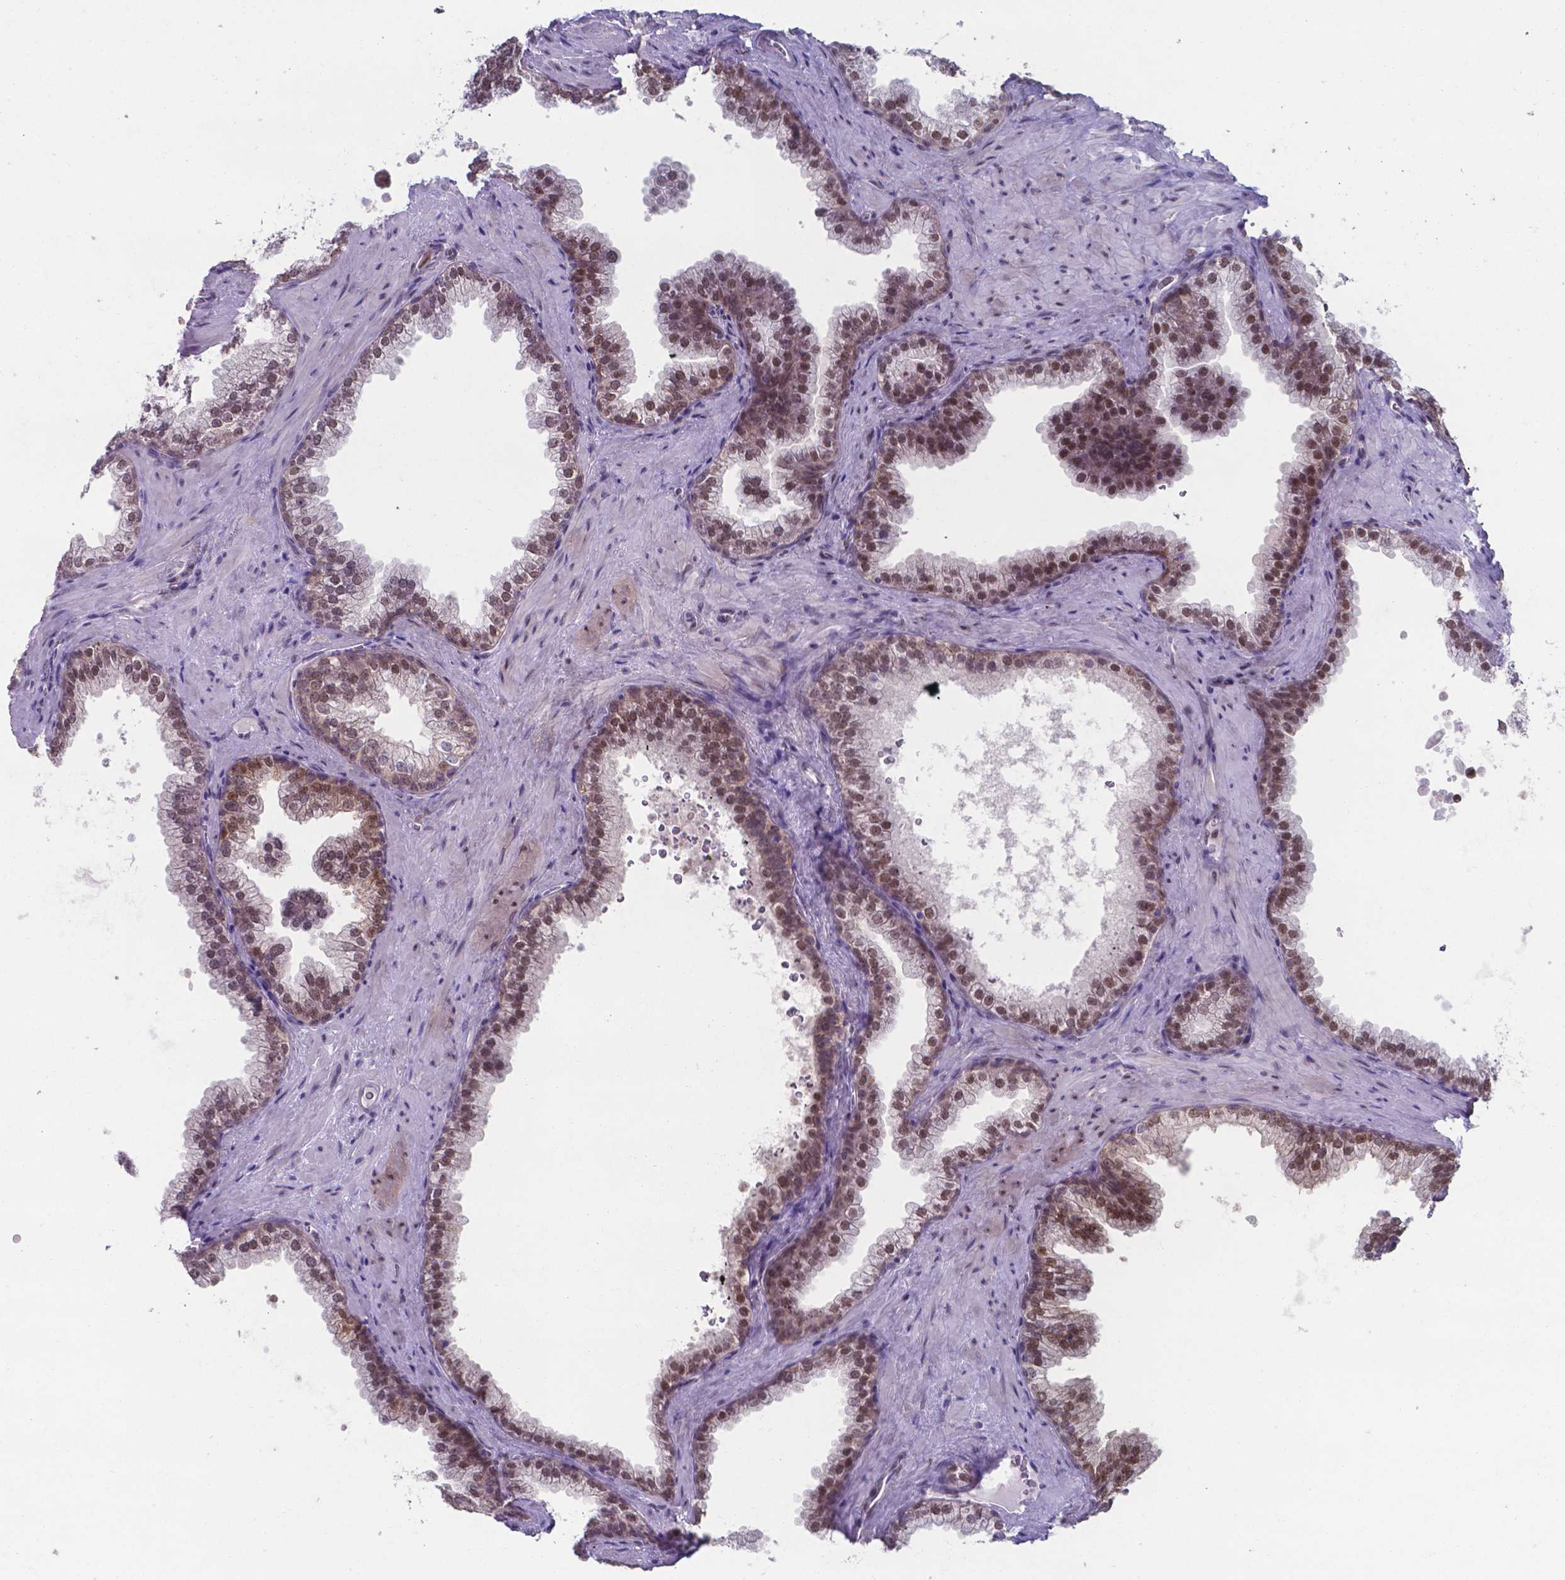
{"staining": {"intensity": "moderate", "quantity": "25%-75%", "location": "nuclear"}, "tissue": "prostate", "cell_type": "Glandular cells", "image_type": "normal", "snomed": [{"axis": "morphology", "description": "Normal tissue, NOS"}, {"axis": "topography", "description": "Prostate"}], "caption": "Protein expression by immunohistochemistry displays moderate nuclear staining in approximately 25%-75% of glandular cells in benign prostate.", "gene": "UBE2E2", "patient": {"sex": "male", "age": 79}}